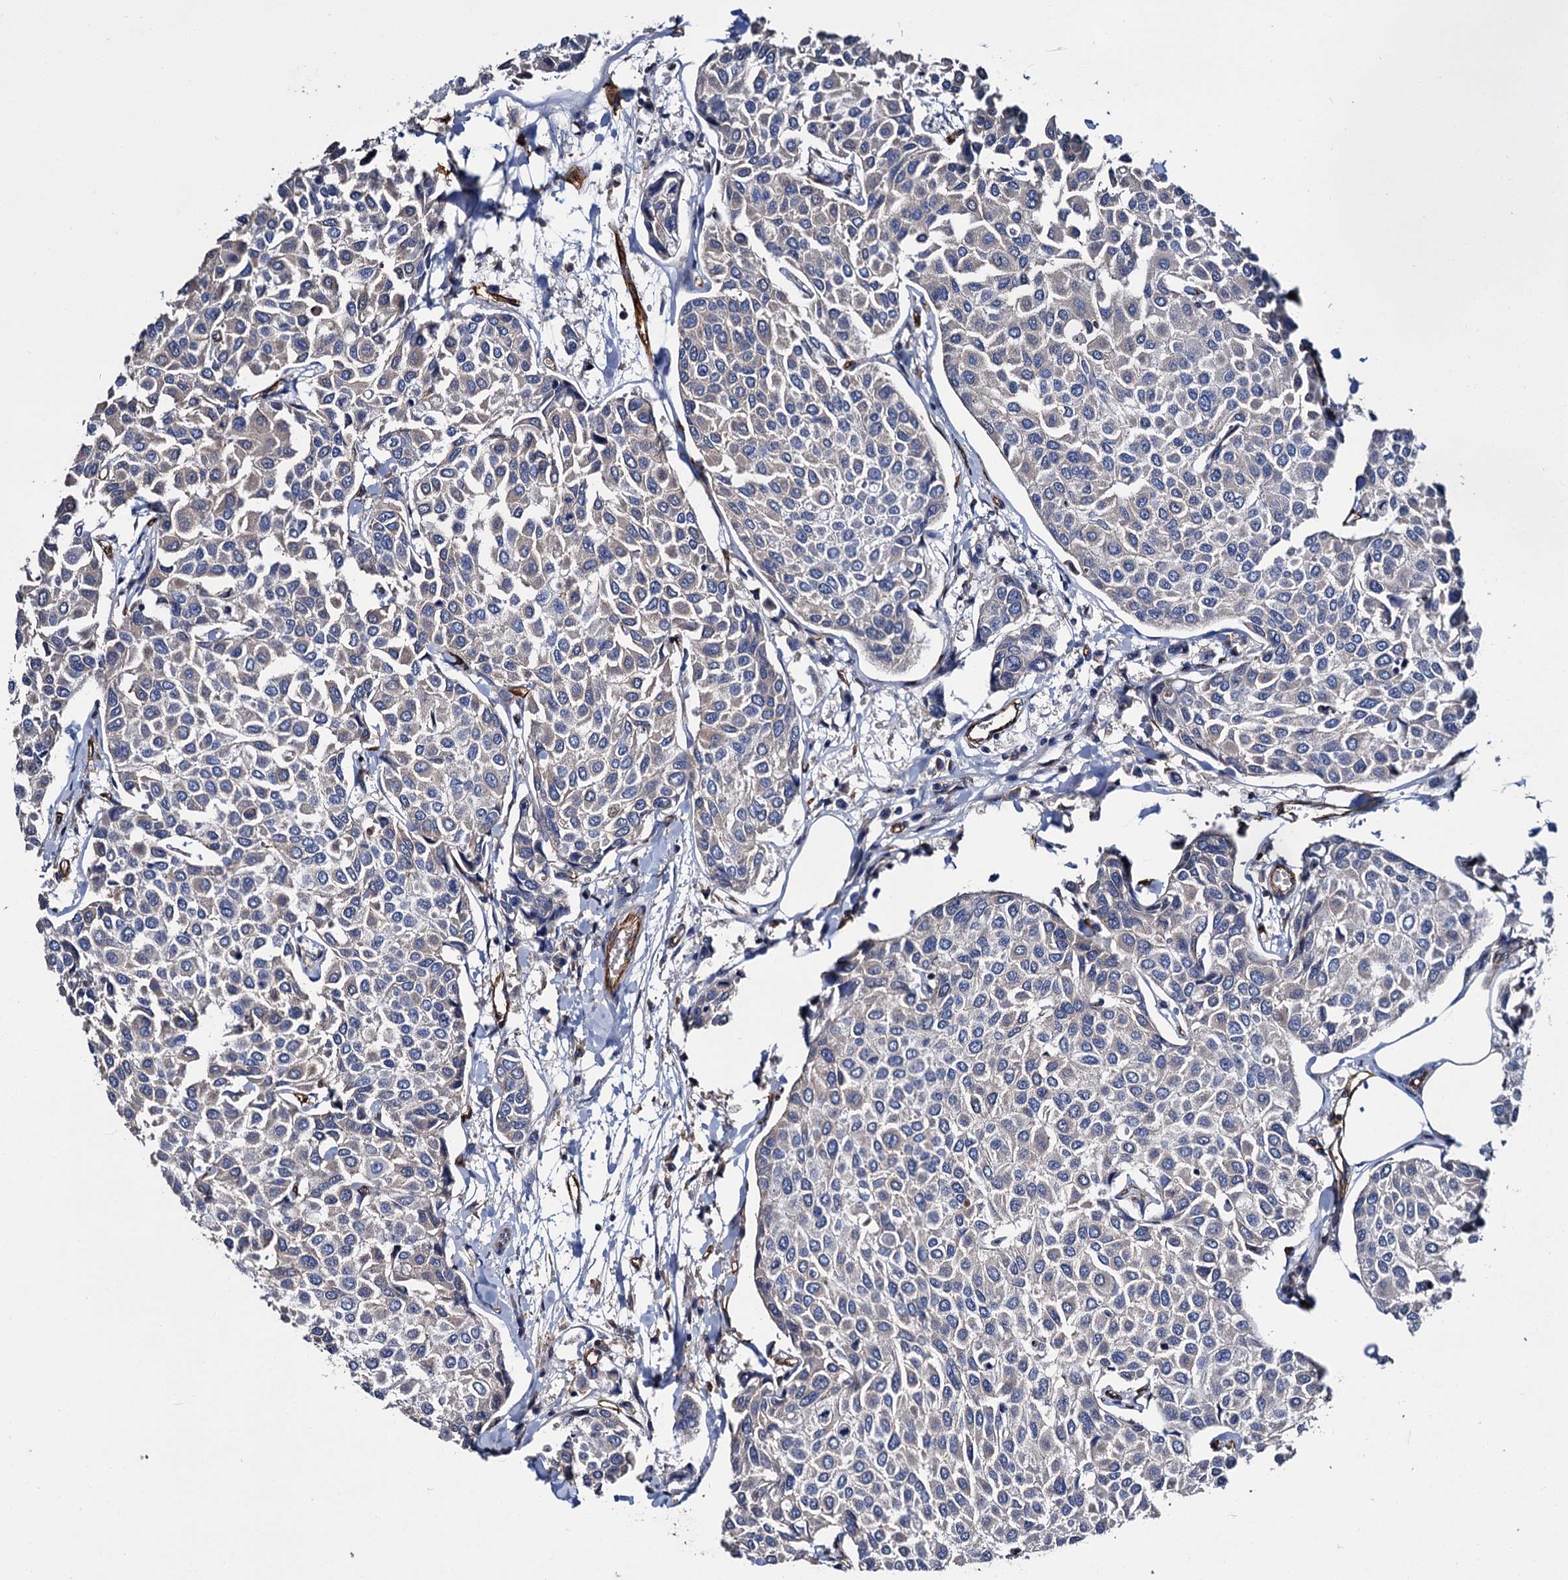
{"staining": {"intensity": "weak", "quantity": "25%-75%", "location": "cytoplasmic/membranous"}, "tissue": "breast cancer", "cell_type": "Tumor cells", "image_type": "cancer", "snomed": [{"axis": "morphology", "description": "Duct carcinoma"}, {"axis": "topography", "description": "Breast"}], "caption": "Immunohistochemical staining of breast cancer (infiltrating ductal carcinoma) shows low levels of weak cytoplasmic/membranous positivity in approximately 25%-75% of tumor cells. (Brightfield microscopy of DAB IHC at high magnification).", "gene": "CACNA1C", "patient": {"sex": "female", "age": 55}}